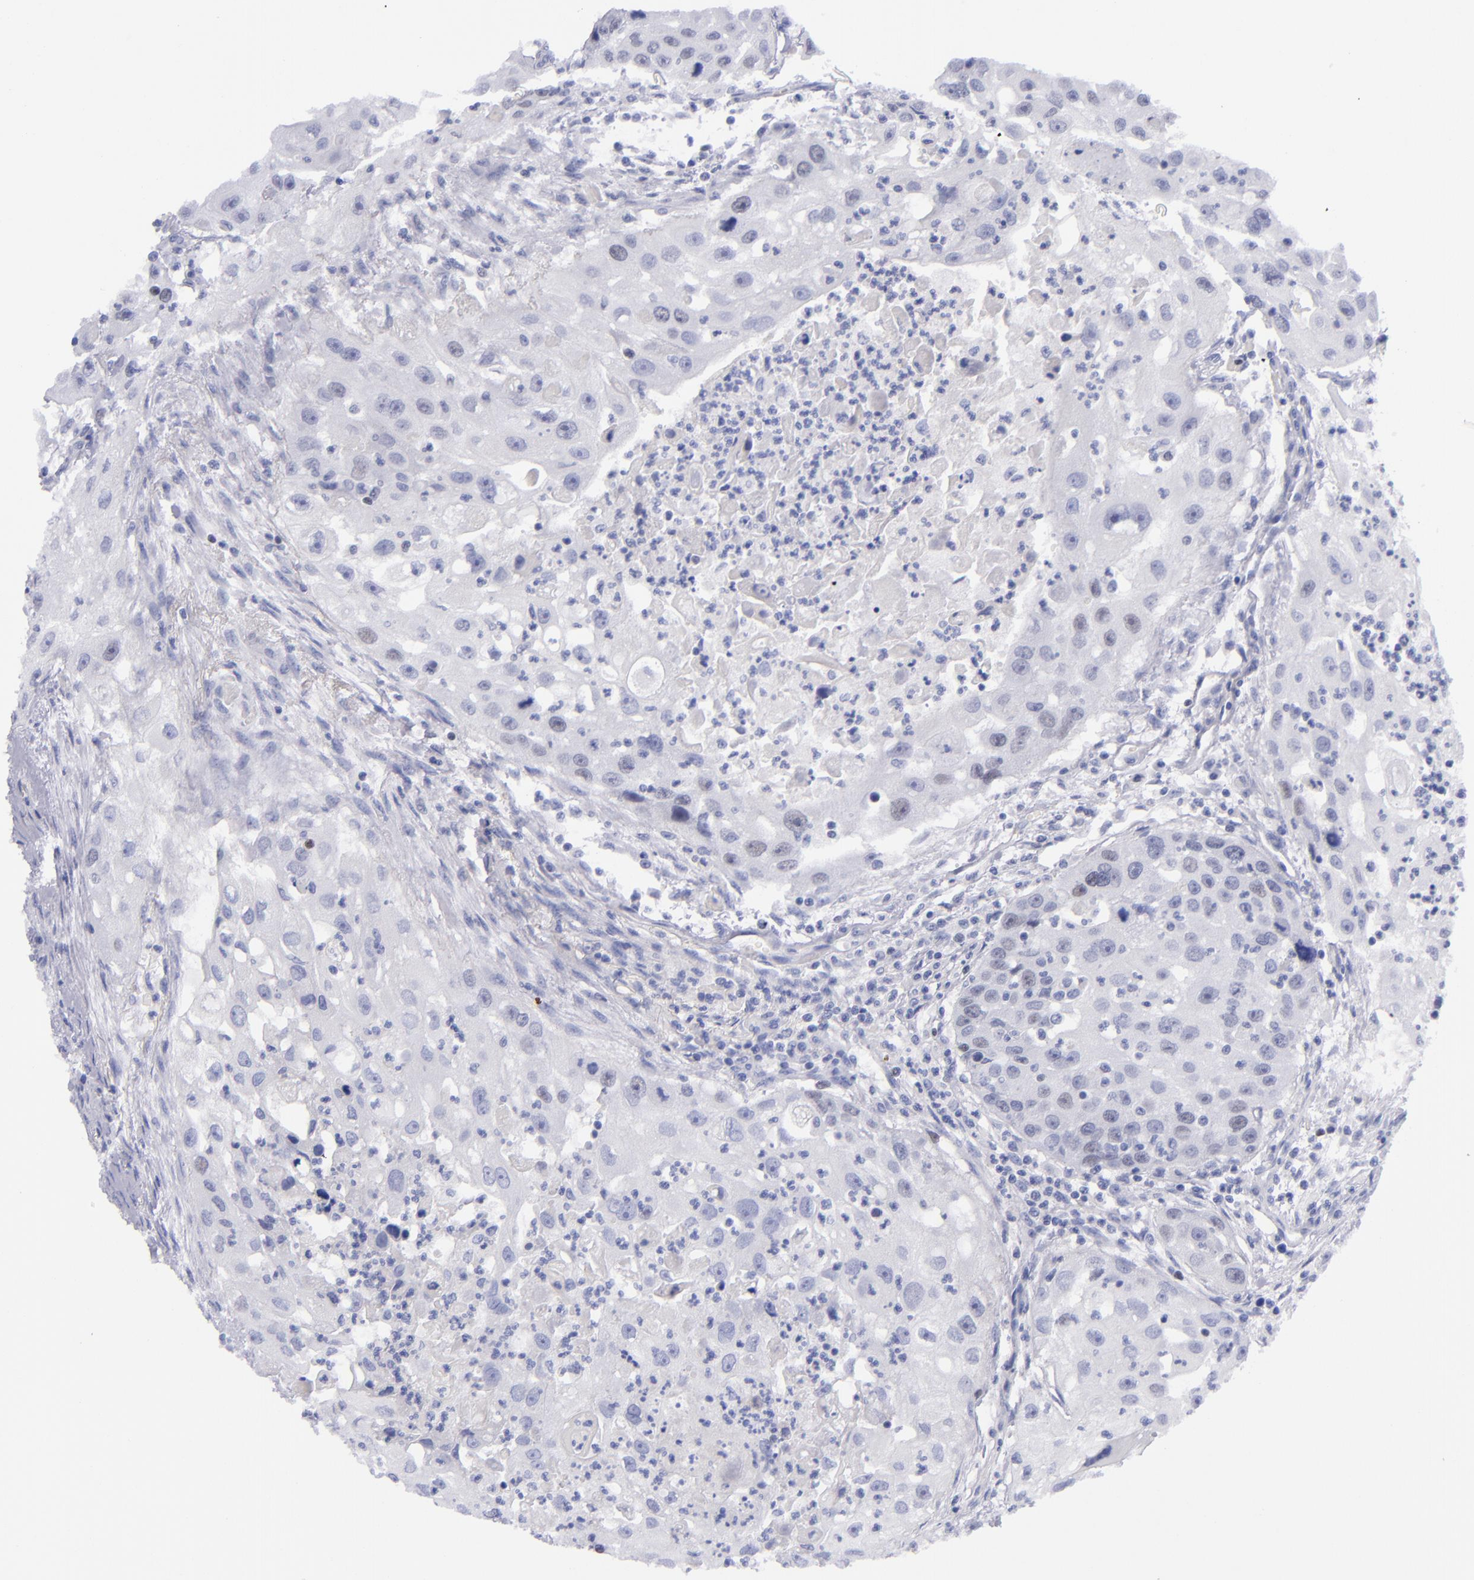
{"staining": {"intensity": "negative", "quantity": "none", "location": "none"}, "tissue": "head and neck cancer", "cell_type": "Tumor cells", "image_type": "cancer", "snomed": [{"axis": "morphology", "description": "Squamous cell carcinoma, NOS"}, {"axis": "topography", "description": "Head-Neck"}], "caption": "Immunohistochemistry (IHC) image of head and neck squamous cell carcinoma stained for a protein (brown), which shows no positivity in tumor cells.", "gene": "MCM7", "patient": {"sex": "male", "age": 64}}